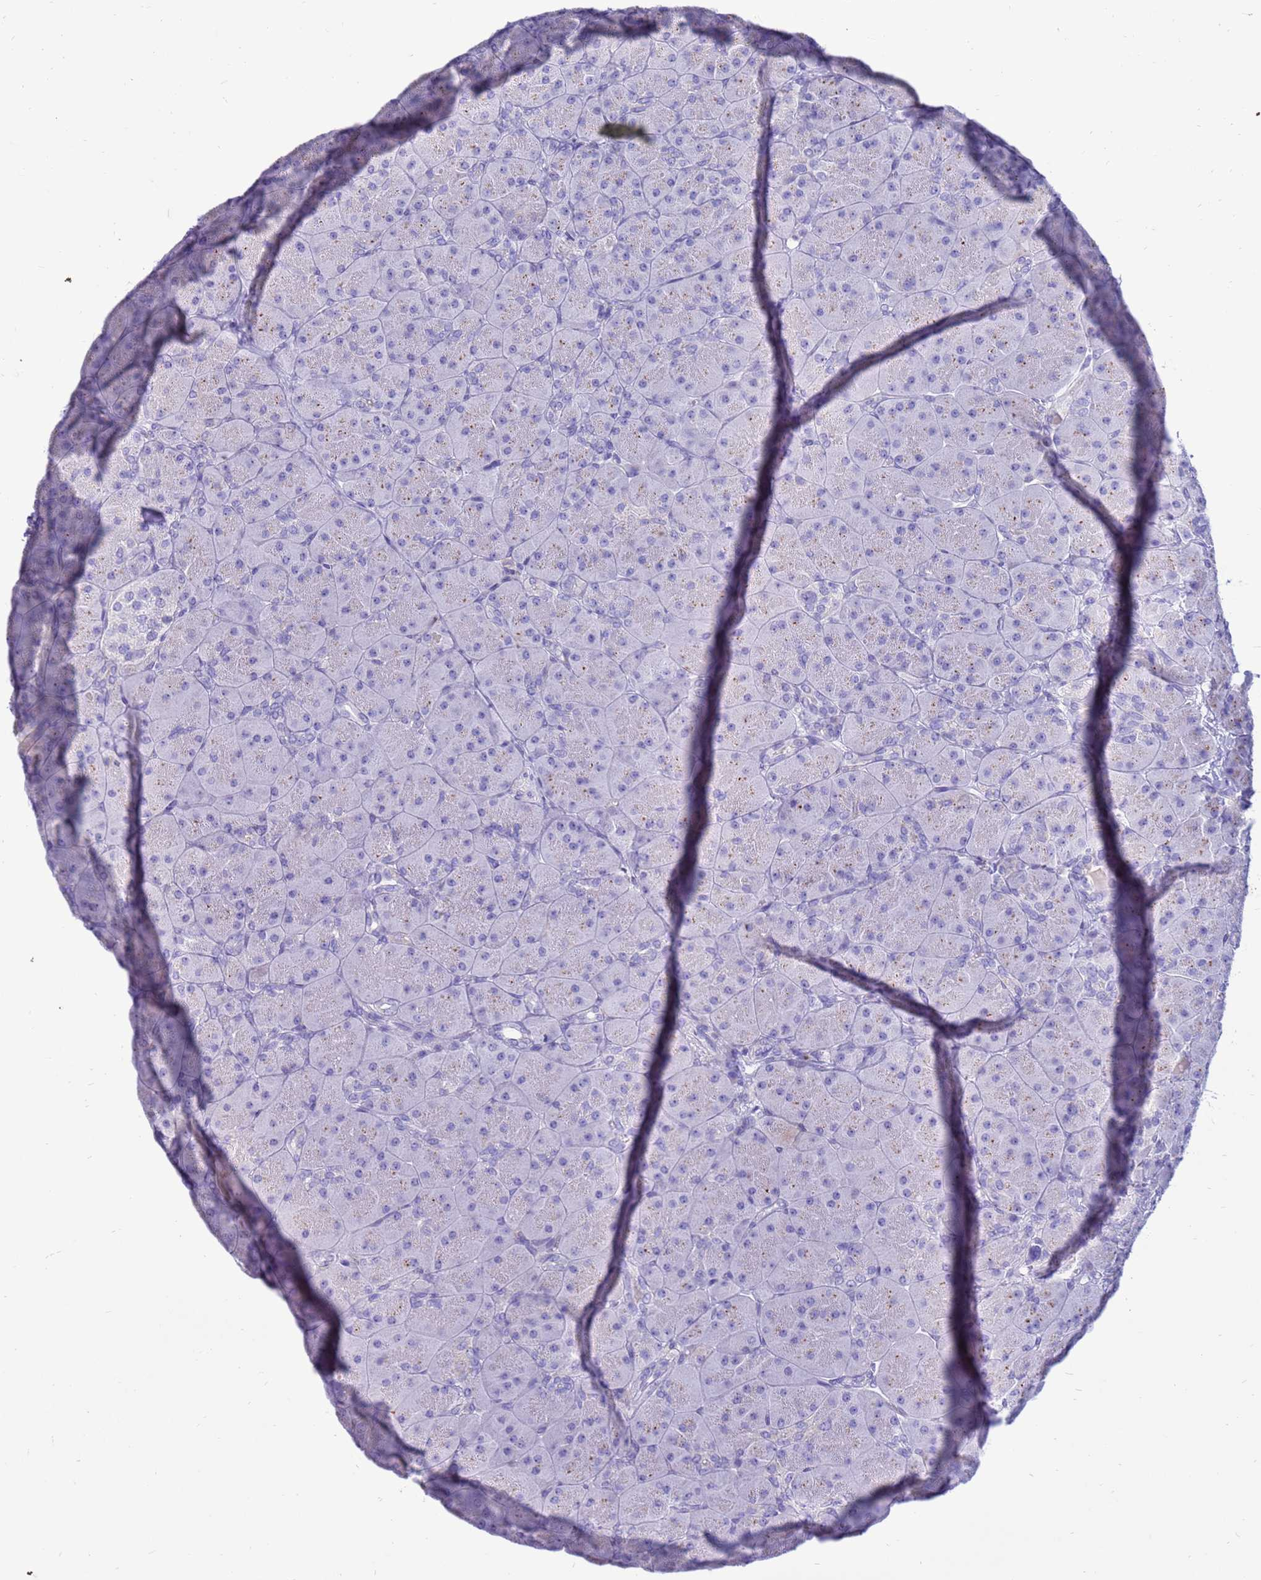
{"staining": {"intensity": "weak", "quantity": "<25%", "location": "cytoplasmic/membranous"}, "tissue": "pancreas", "cell_type": "Exocrine glandular cells", "image_type": "normal", "snomed": [{"axis": "morphology", "description": "Normal tissue, NOS"}, {"axis": "topography", "description": "Pancreas"}], "caption": "Exocrine glandular cells show no significant staining in unremarkable pancreas. Nuclei are stained in blue.", "gene": "PDE10A", "patient": {"sex": "male", "age": 66}}